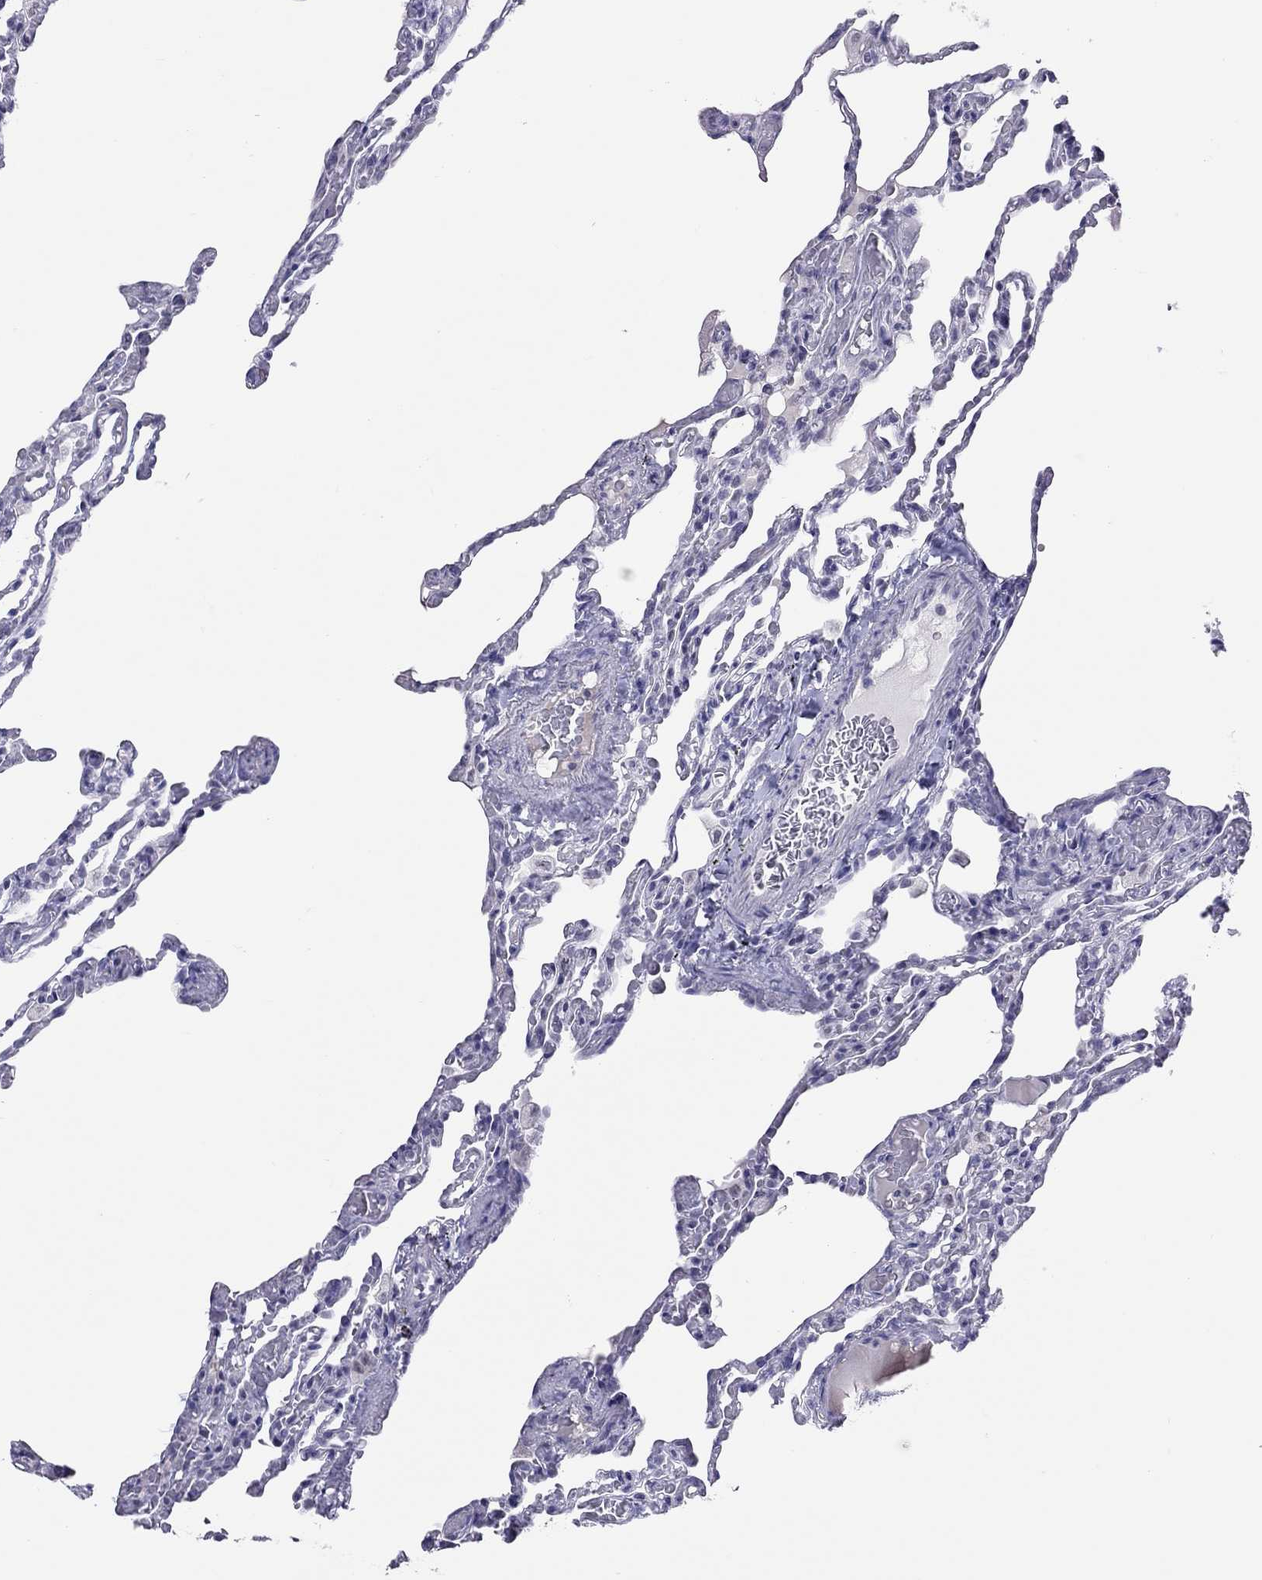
{"staining": {"intensity": "negative", "quantity": "none", "location": "none"}, "tissue": "lung", "cell_type": "Alveolar cells", "image_type": "normal", "snomed": [{"axis": "morphology", "description": "Normal tissue, NOS"}, {"axis": "topography", "description": "Lung"}], "caption": "The histopathology image reveals no staining of alveolar cells in unremarkable lung. (DAB (3,3'-diaminobenzidine) IHC, high magnification).", "gene": "JHY", "patient": {"sex": "female", "age": 43}}